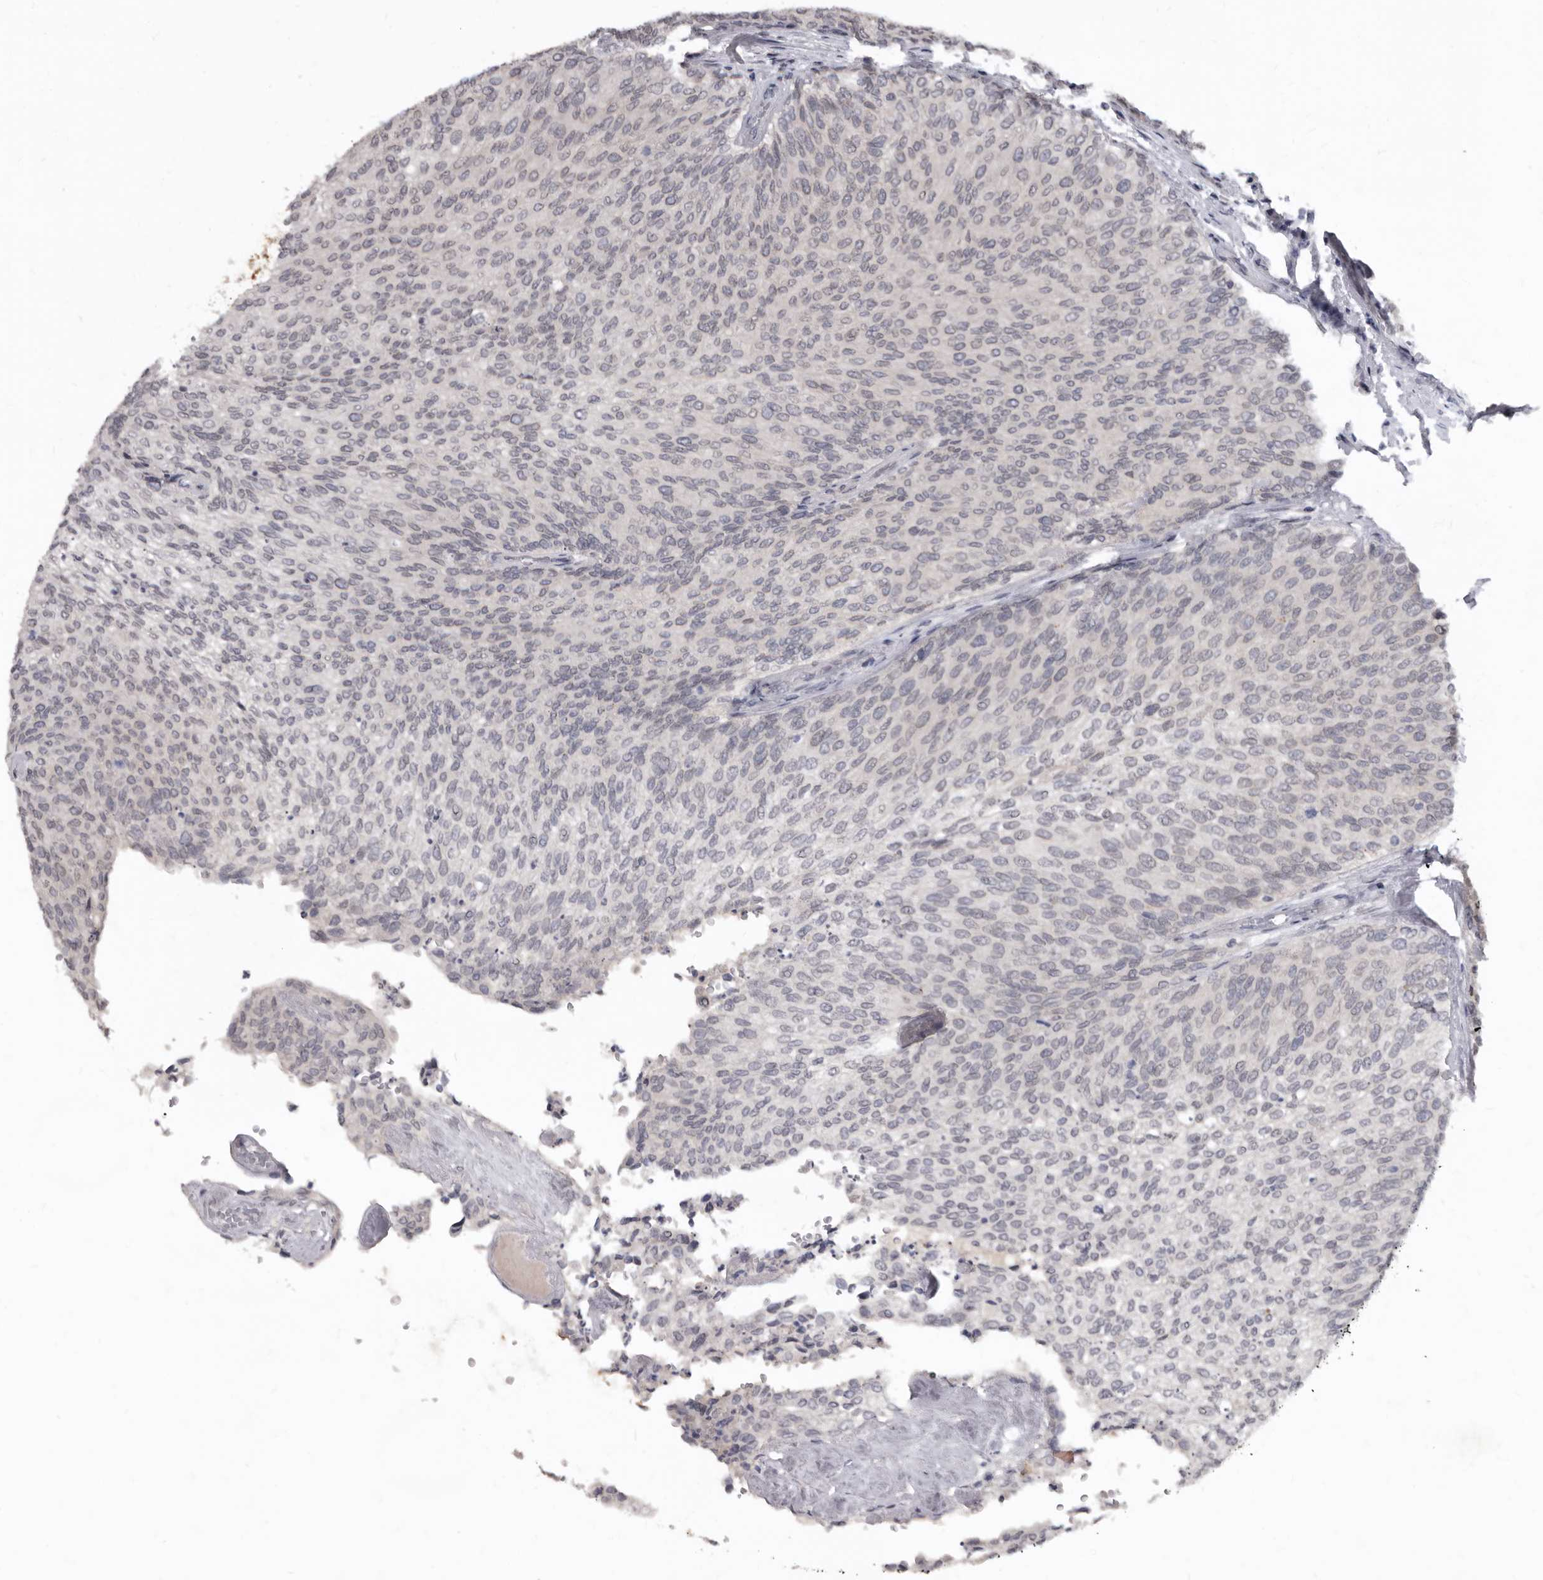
{"staining": {"intensity": "negative", "quantity": "none", "location": "none"}, "tissue": "urothelial cancer", "cell_type": "Tumor cells", "image_type": "cancer", "snomed": [{"axis": "morphology", "description": "Urothelial carcinoma, Low grade"}, {"axis": "topography", "description": "Urinary bladder"}], "caption": "This photomicrograph is of urothelial cancer stained with immunohistochemistry to label a protein in brown with the nuclei are counter-stained blue. There is no positivity in tumor cells.", "gene": "SULT1E1", "patient": {"sex": "female", "age": 79}}